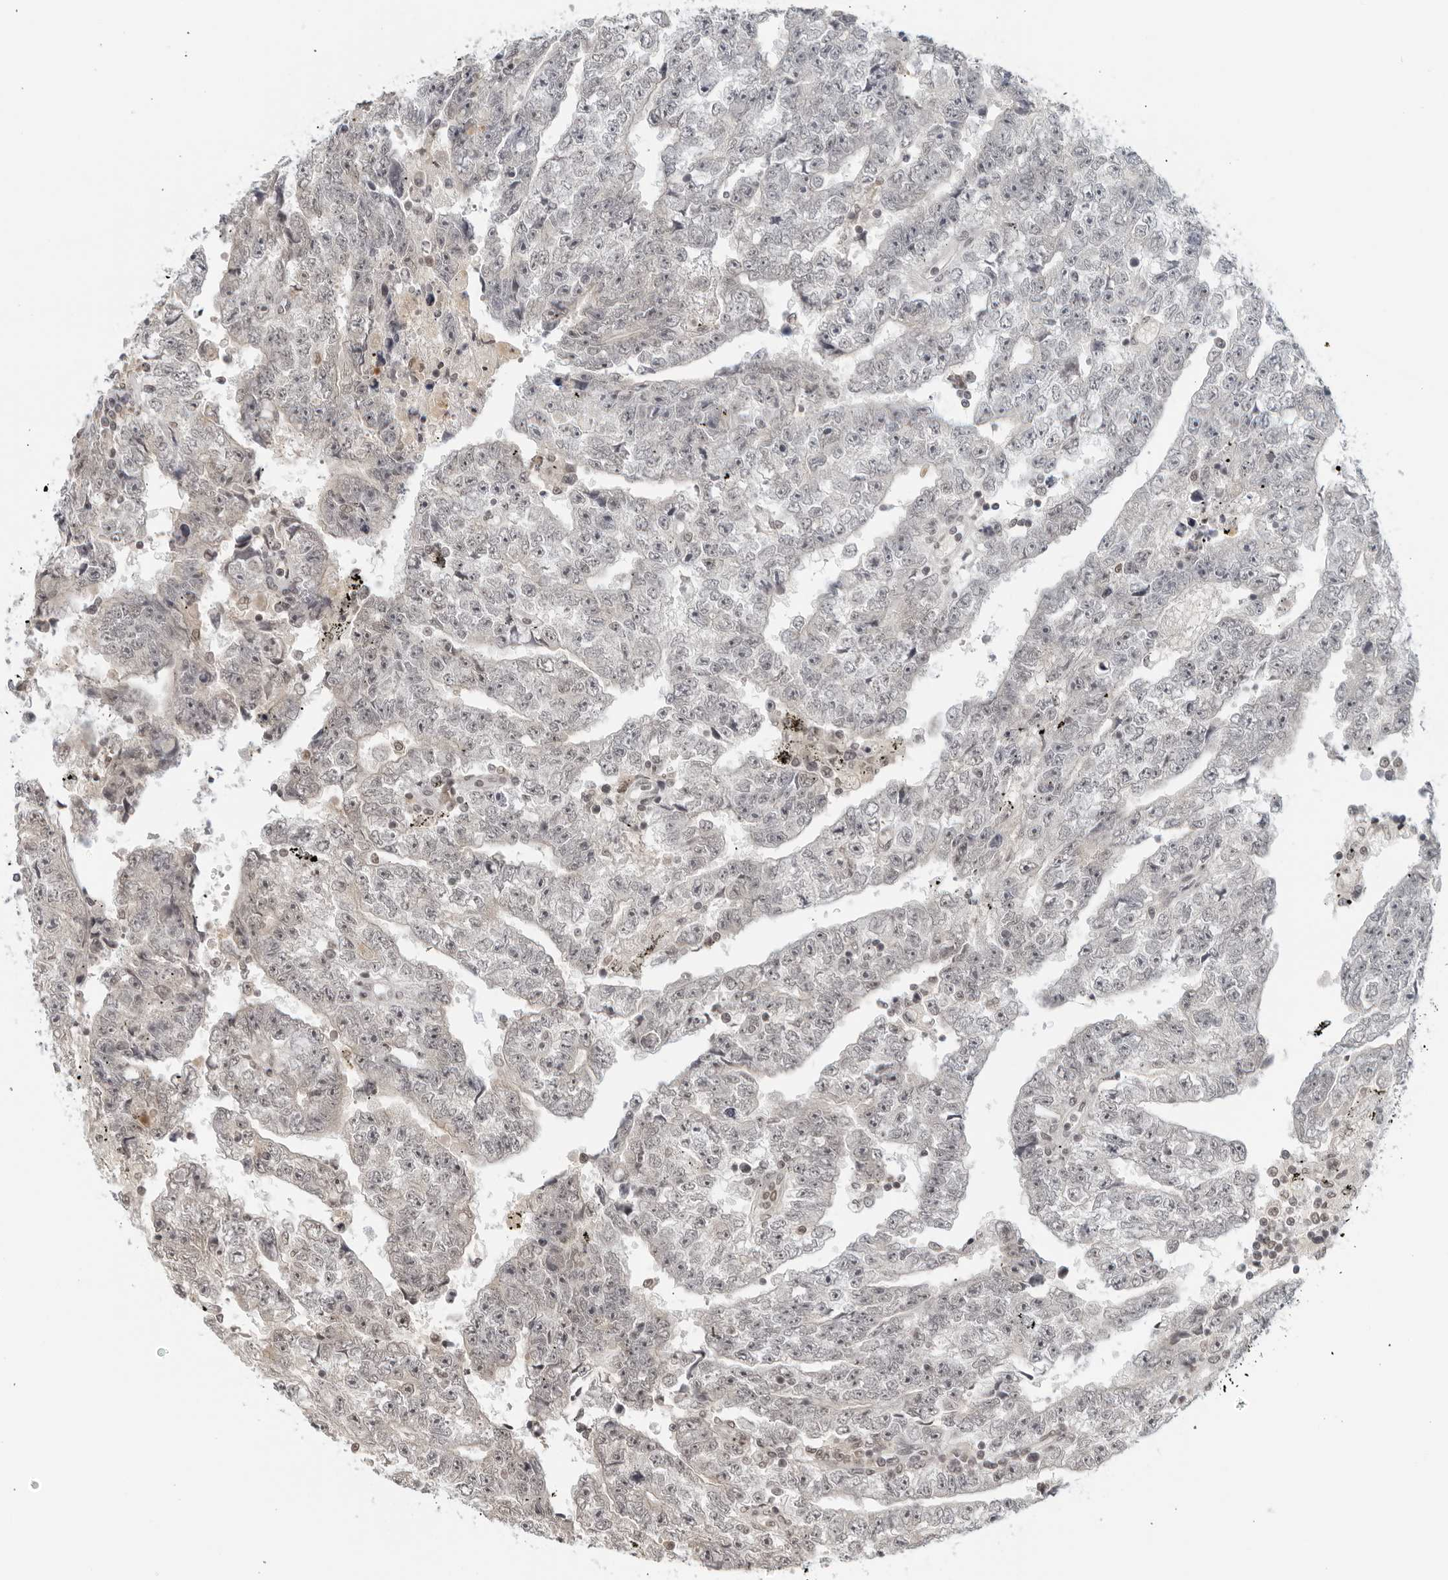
{"staining": {"intensity": "negative", "quantity": "none", "location": "none"}, "tissue": "testis cancer", "cell_type": "Tumor cells", "image_type": "cancer", "snomed": [{"axis": "morphology", "description": "Carcinoma, Embryonal, NOS"}, {"axis": "topography", "description": "Testis"}], "caption": "This is an IHC photomicrograph of human testis cancer. There is no positivity in tumor cells.", "gene": "RAB11FIP3", "patient": {"sex": "male", "age": 25}}